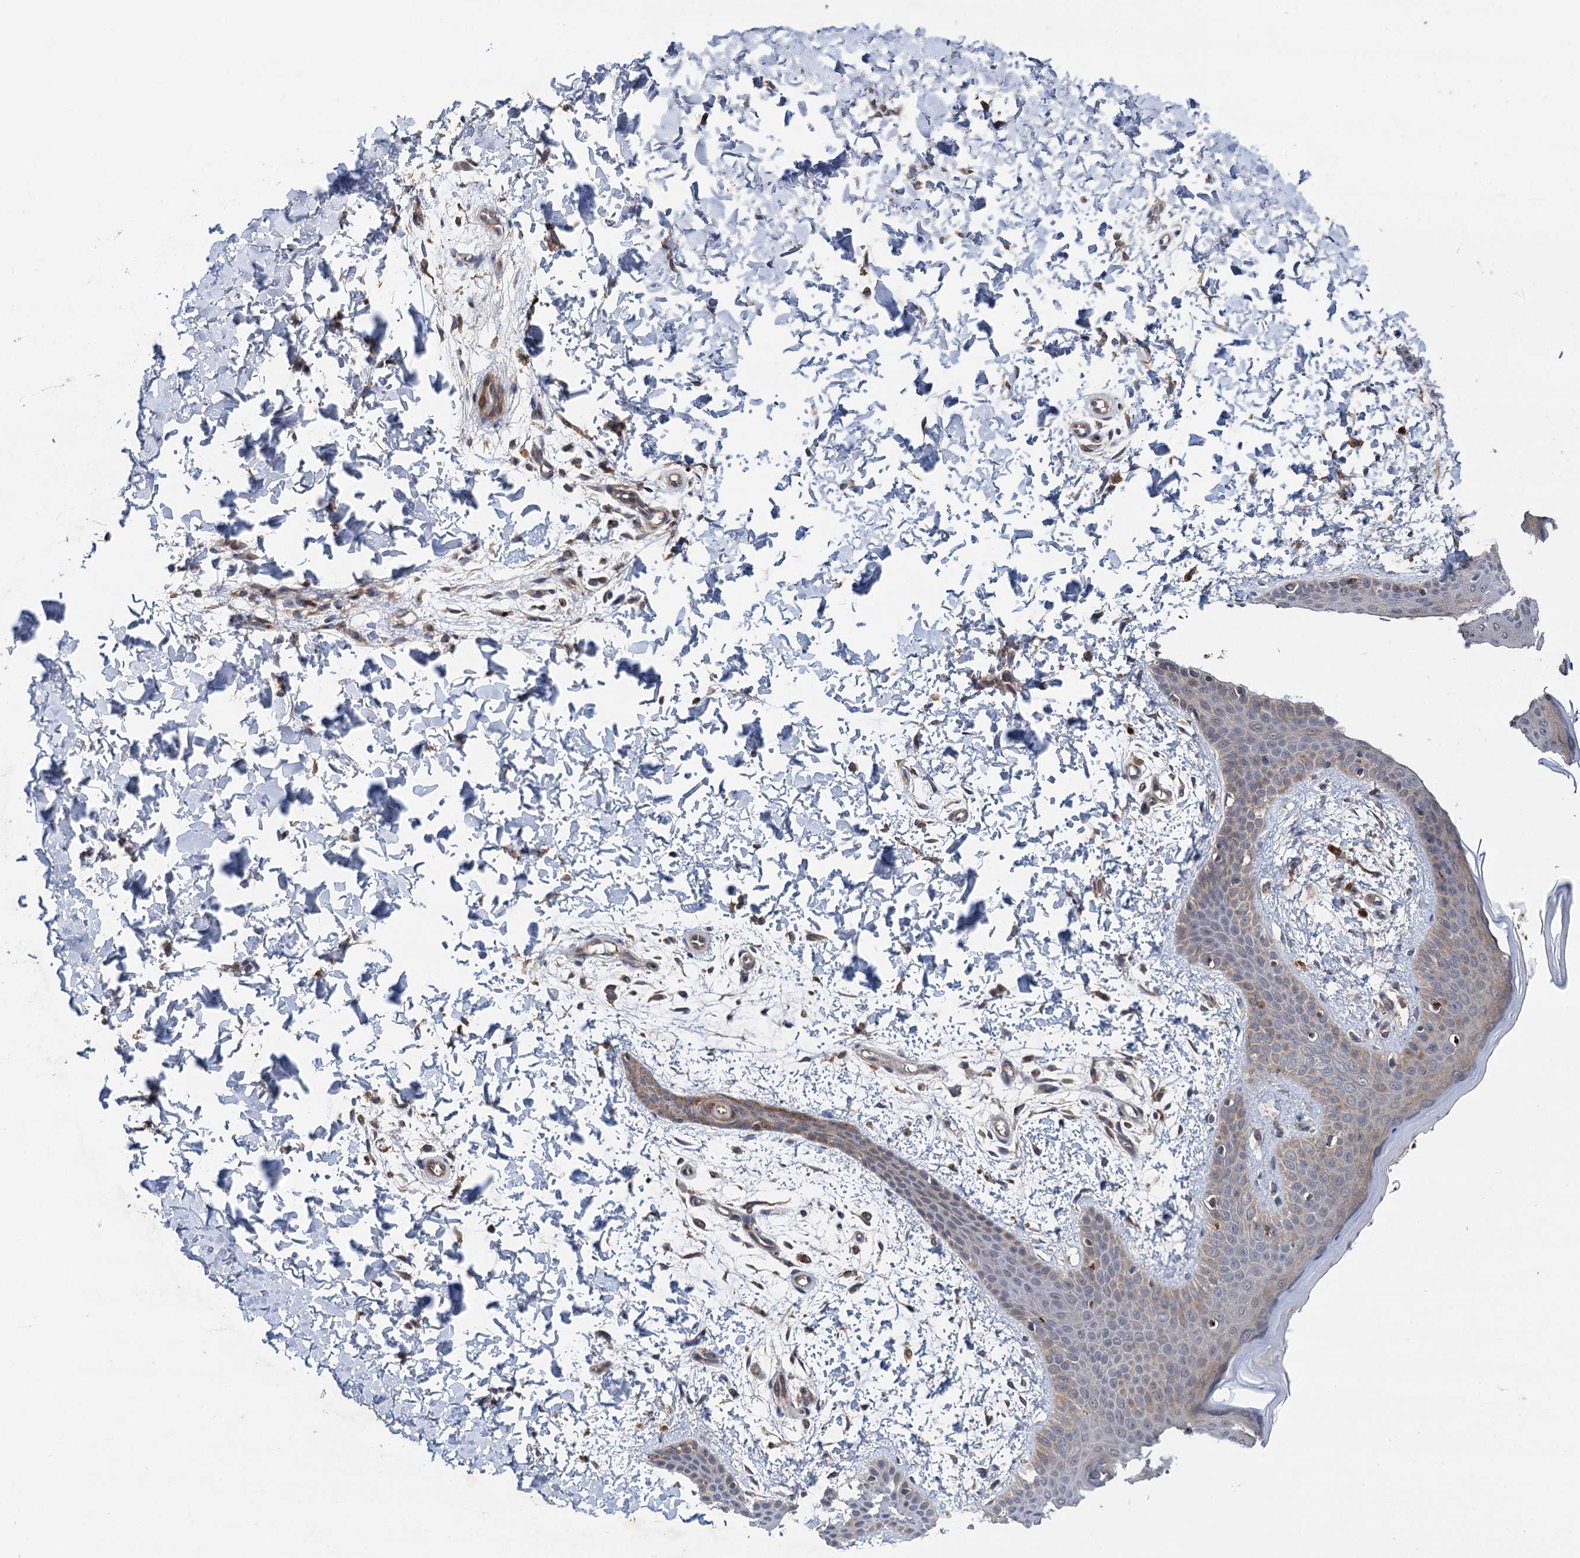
{"staining": {"intensity": "weak", "quantity": ">75%", "location": "cytoplasmic/membranous"}, "tissue": "skin", "cell_type": "Fibroblasts", "image_type": "normal", "snomed": [{"axis": "morphology", "description": "Normal tissue, NOS"}, {"axis": "topography", "description": "Skin"}], "caption": "DAB immunohistochemical staining of benign skin exhibits weak cytoplasmic/membranous protein expression in about >75% of fibroblasts. The staining is performed using DAB brown chromogen to label protein expression. The nuclei are counter-stained blue using hematoxylin.", "gene": "NLRP10", "patient": {"sex": "male", "age": 36}}